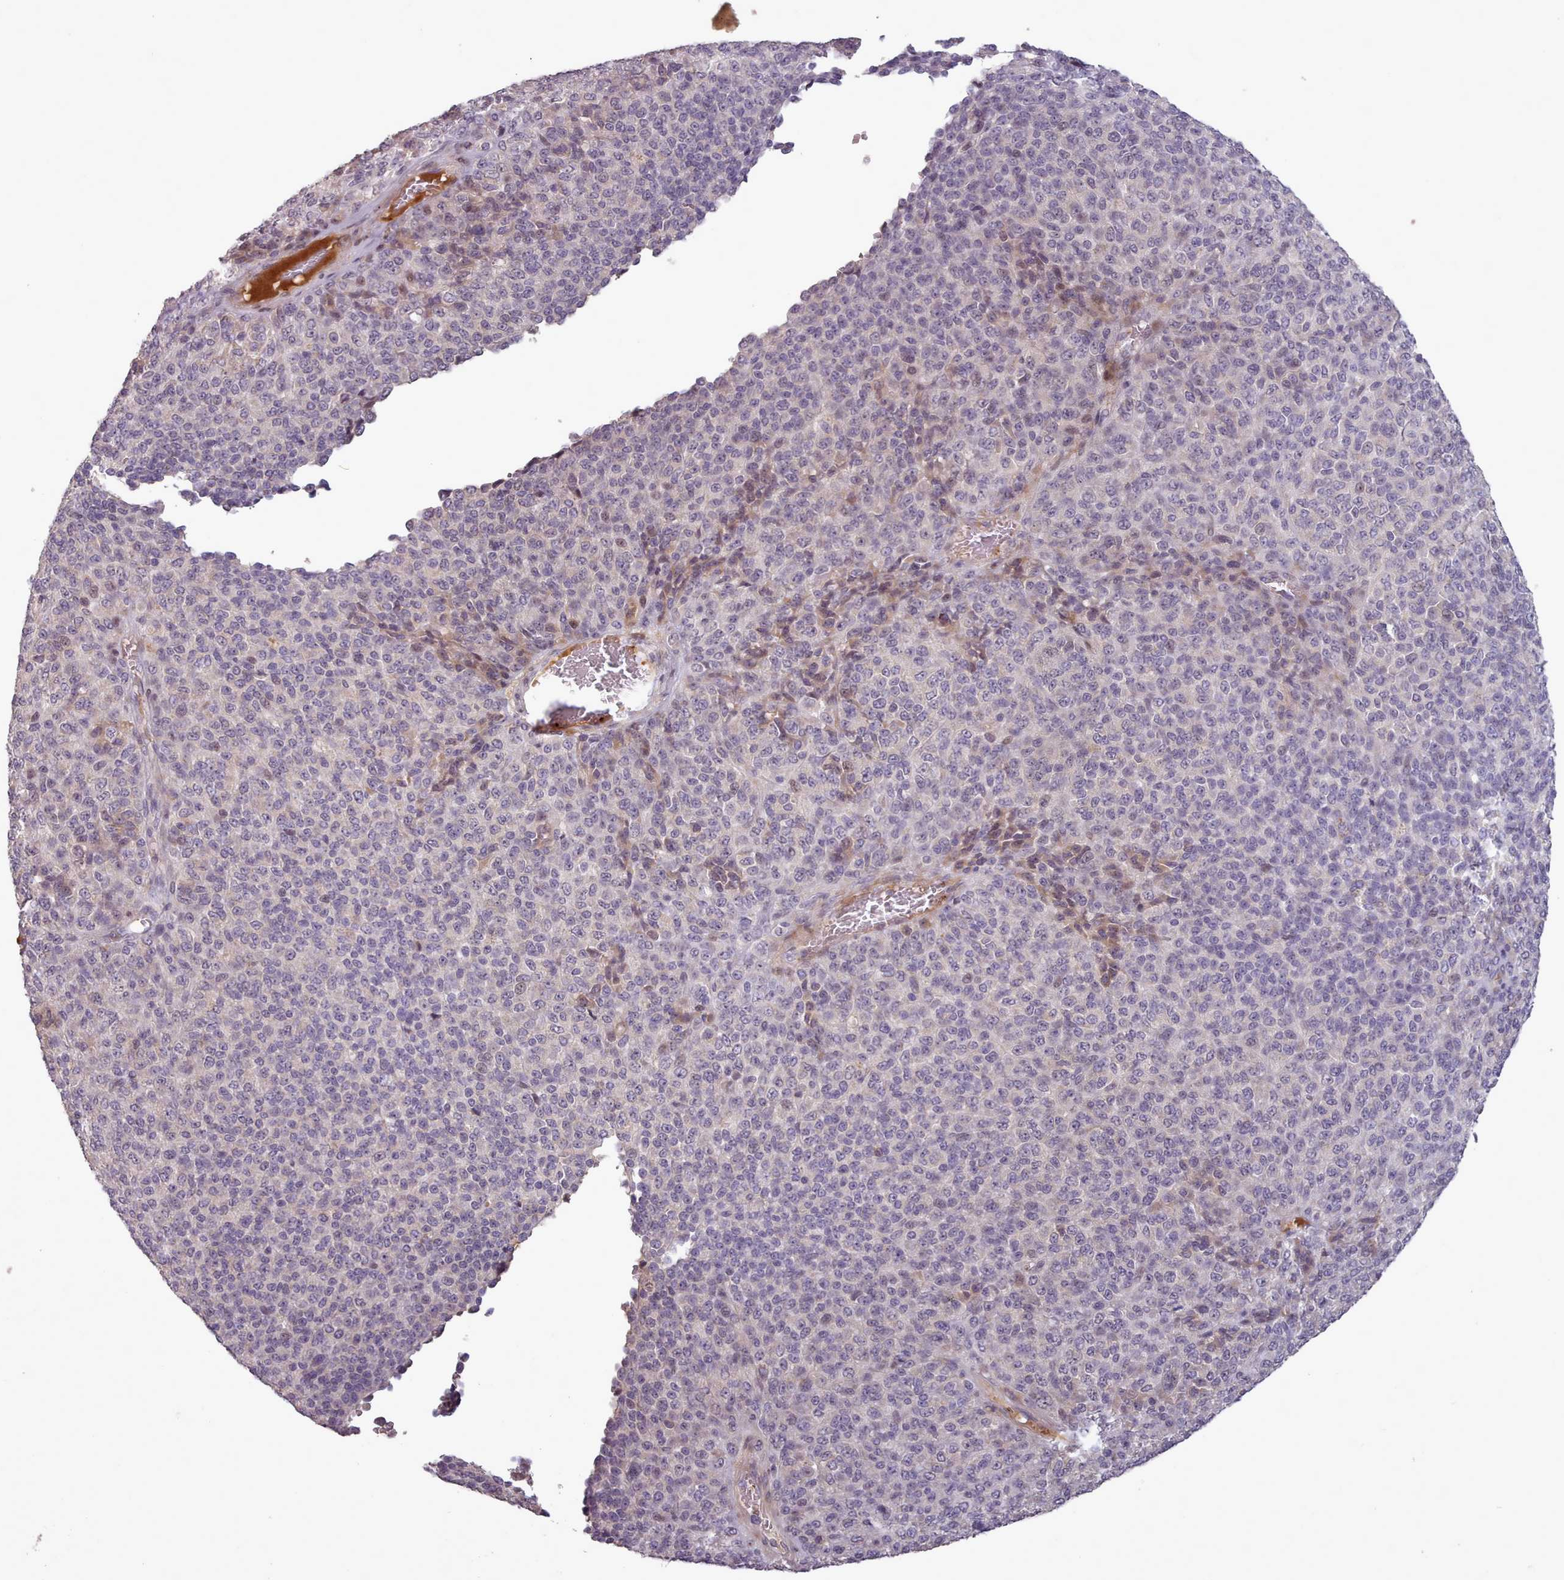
{"staining": {"intensity": "negative", "quantity": "none", "location": "none"}, "tissue": "melanoma", "cell_type": "Tumor cells", "image_type": "cancer", "snomed": [{"axis": "morphology", "description": "Malignant melanoma, Metastatic site"}, {"axis": "topography", "description": "Brain"}], "caption": "There is no significant staining in tumor cells of melanoma.", "gene": "LEFTY2", "patient": {"sex": "female", "age": 56}}